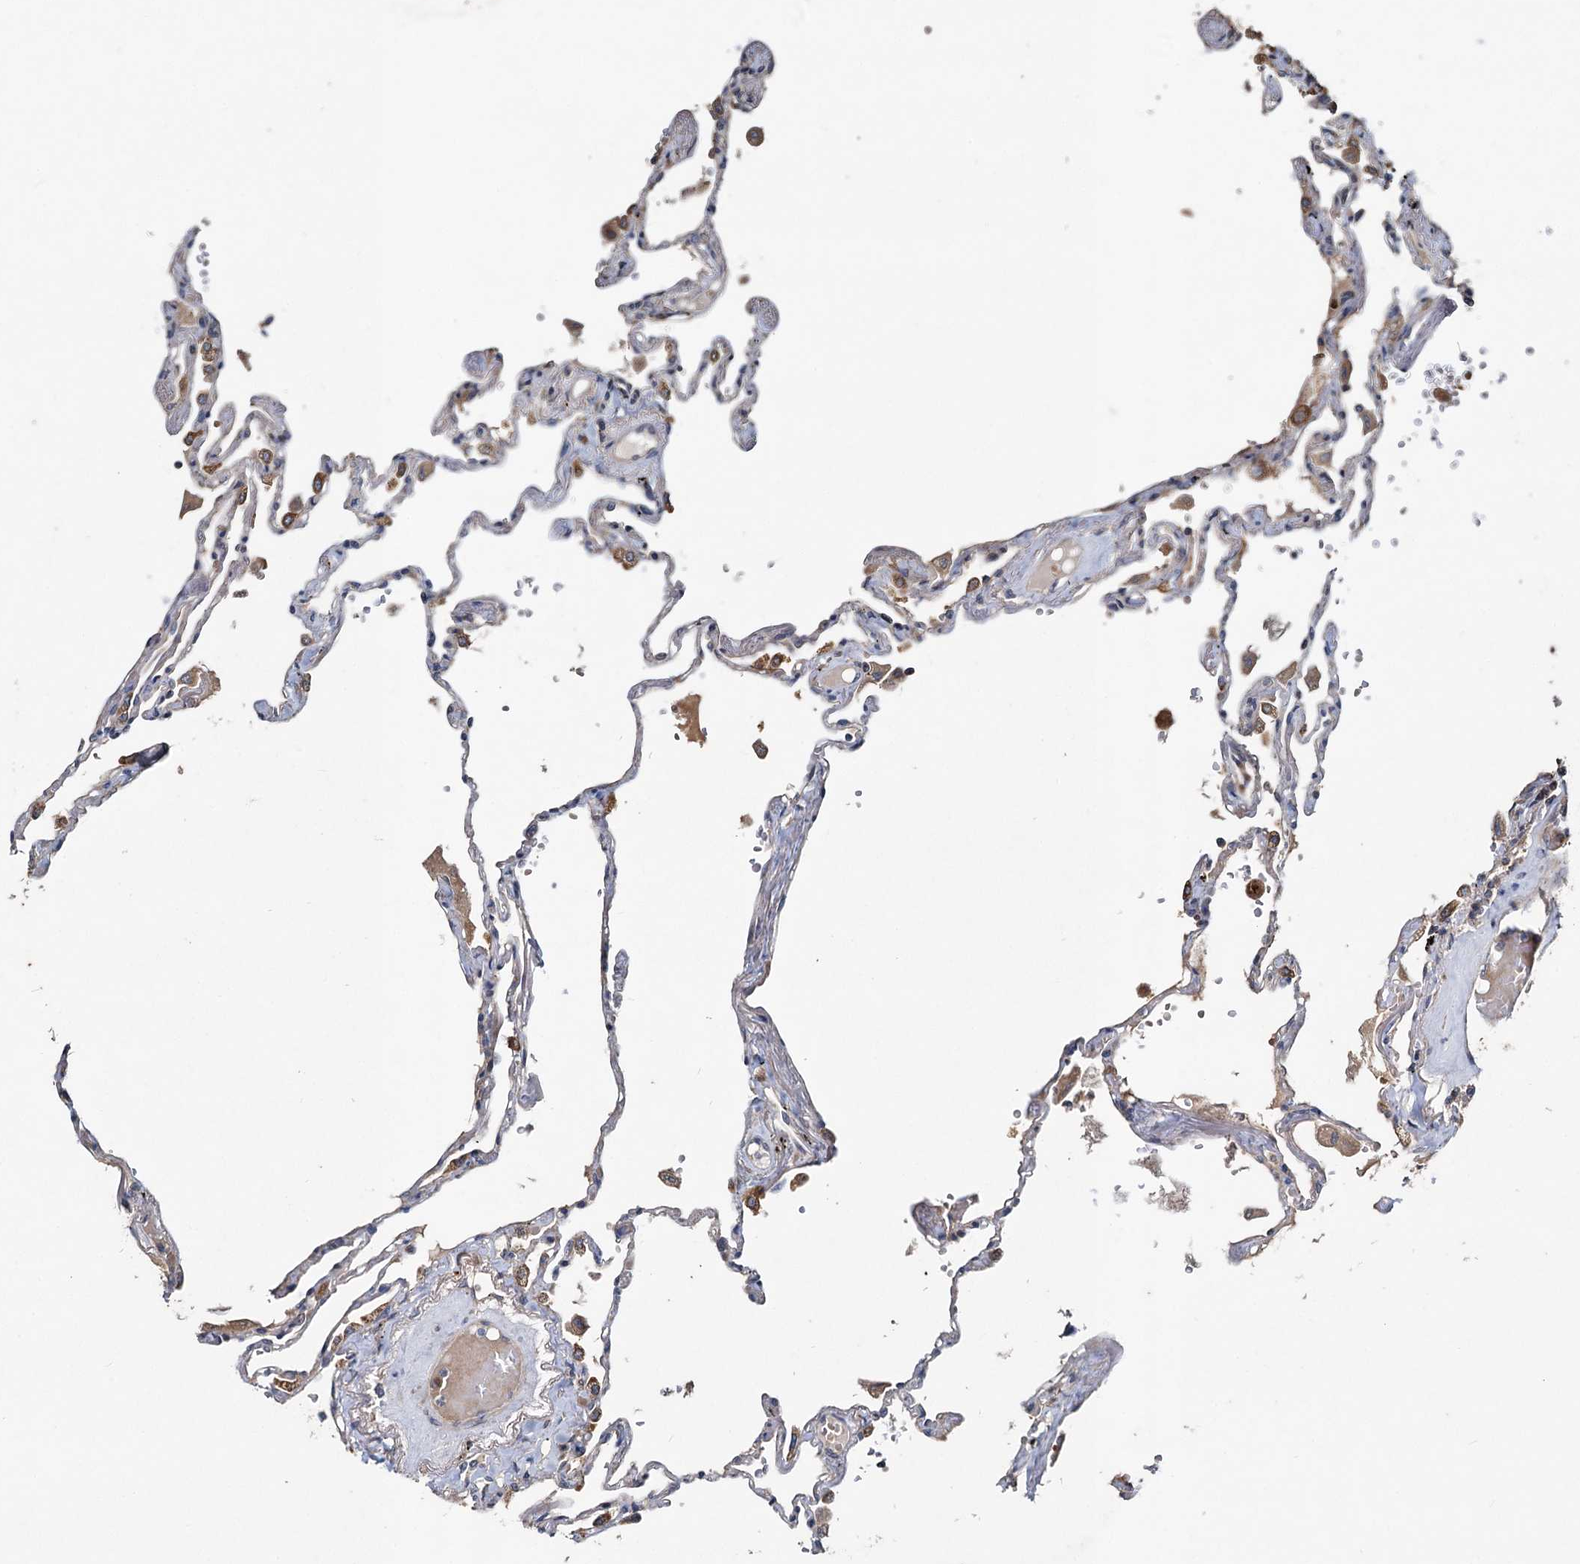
{"staining": {"intensity": "moderate", "quantity": "<25%", "location": "cytoplasmic/membranous"}, "tissue": "lung", "cell_type": "Alveolar cells", "image_type": "normal", "snomed": [{"axis": "morphology", "description": "Normal tissue, NOS"}, {"axis": "topography", "description": "Lung"}], "caption": "Brown immunohistochemical staining in normal lung exhibits moderate cytoplasmic/membranous staining in about <25% of alveolar cells.", "gene": "OTUB1", "patient": {"sex": "female", "age": 67}}